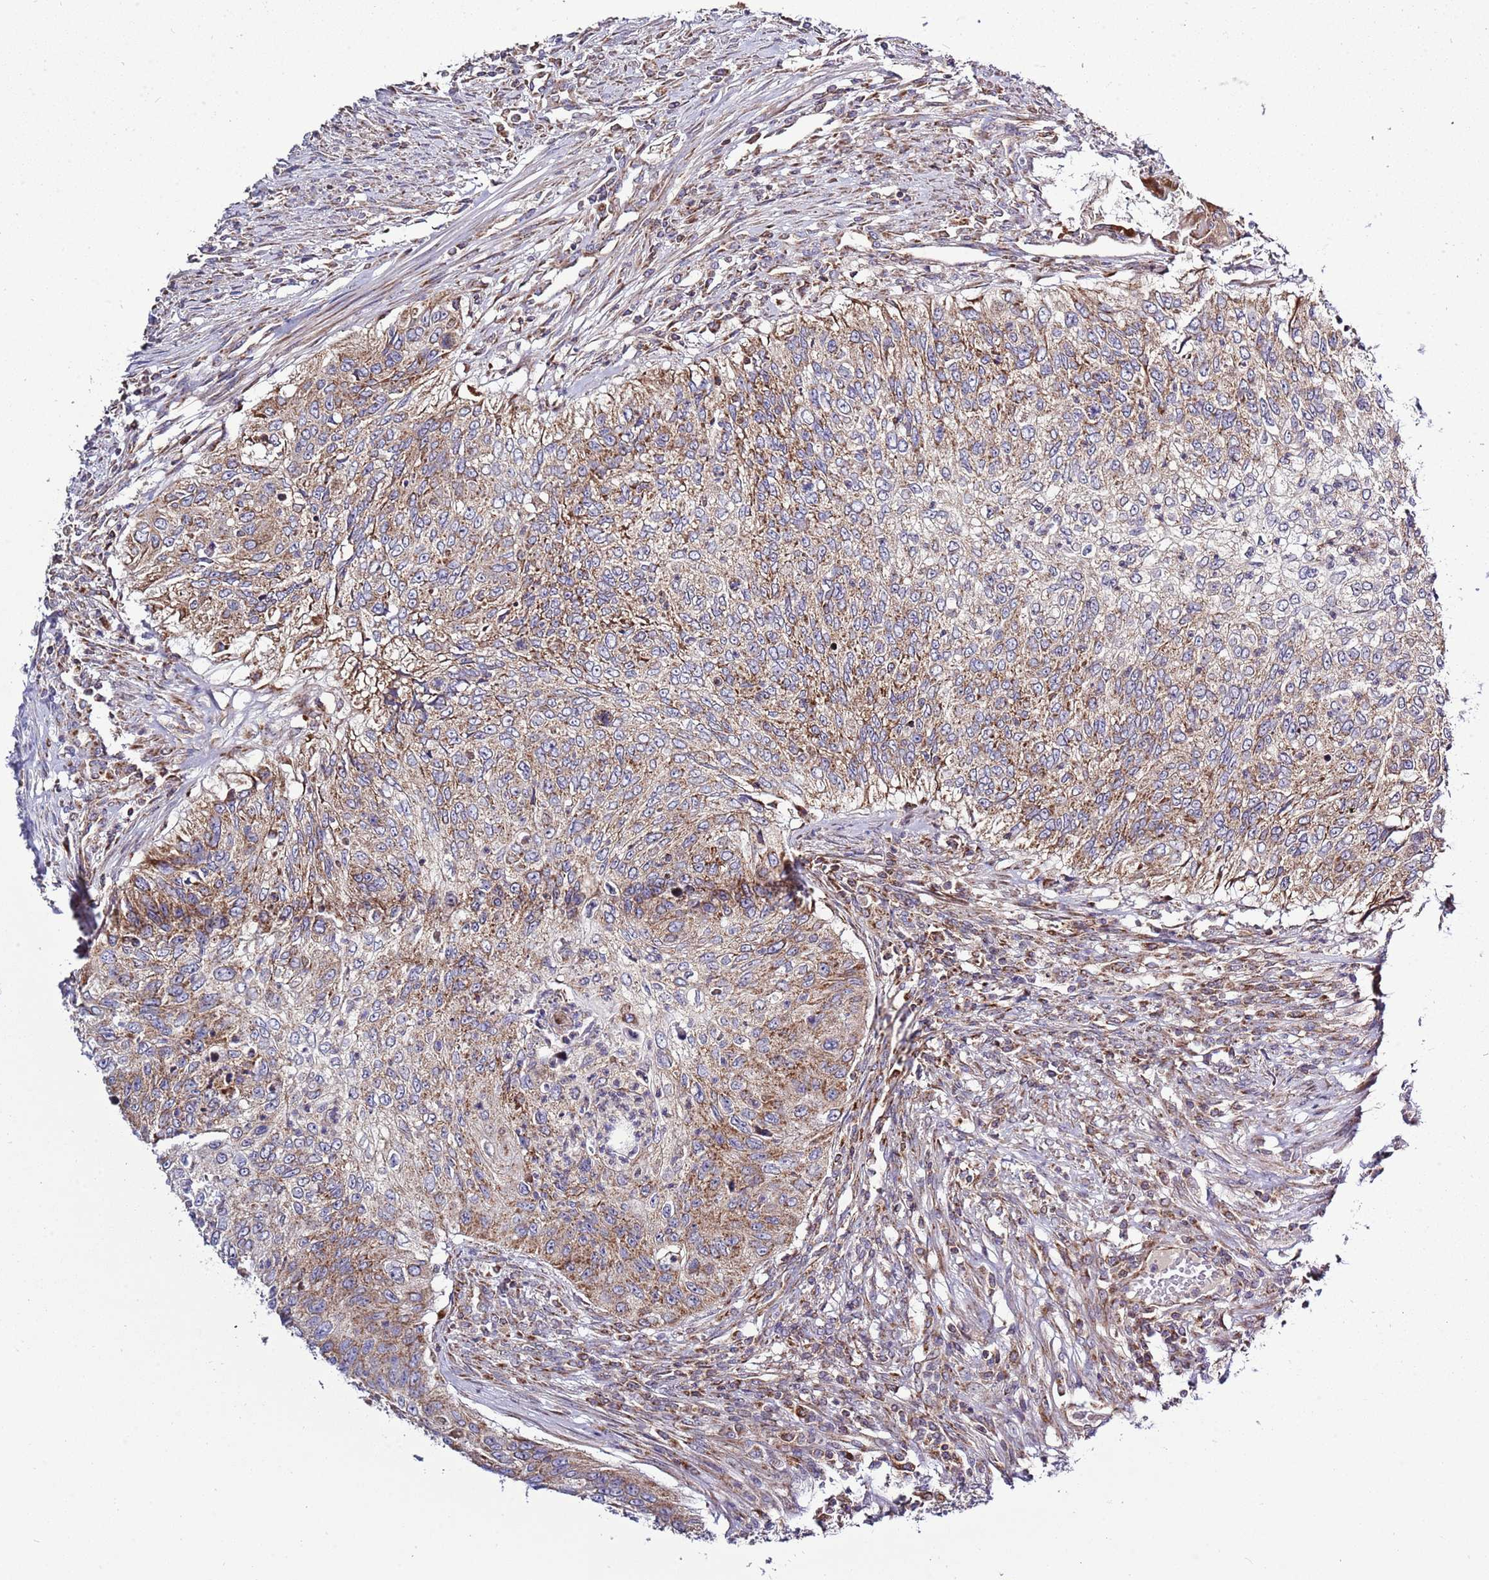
{"staining": {"intensity": "moderate", "quantity": ">75%", "location": "cytoplasmic/membranous"}, "tissue": "urothelial cancer", "cell_type": "Tumor cells", "image_type": "cancer", "snomed": [{"axis": "morphology", "description": "Urothelial carcinoma, High grade"}, {"axis": "topography", "description": "Urinary bladder"}], "caption": "Urothelial cancer was stained to show a protein in brown. There is medium levels of moderate cytoplasmic/membranous expression in approximately >75% of tumor cells. The protein of interest is shown in brown color, while the nuclei are stained blue.", "gene": "IRS4", "patient": {"sex": "female", "age": 60}}